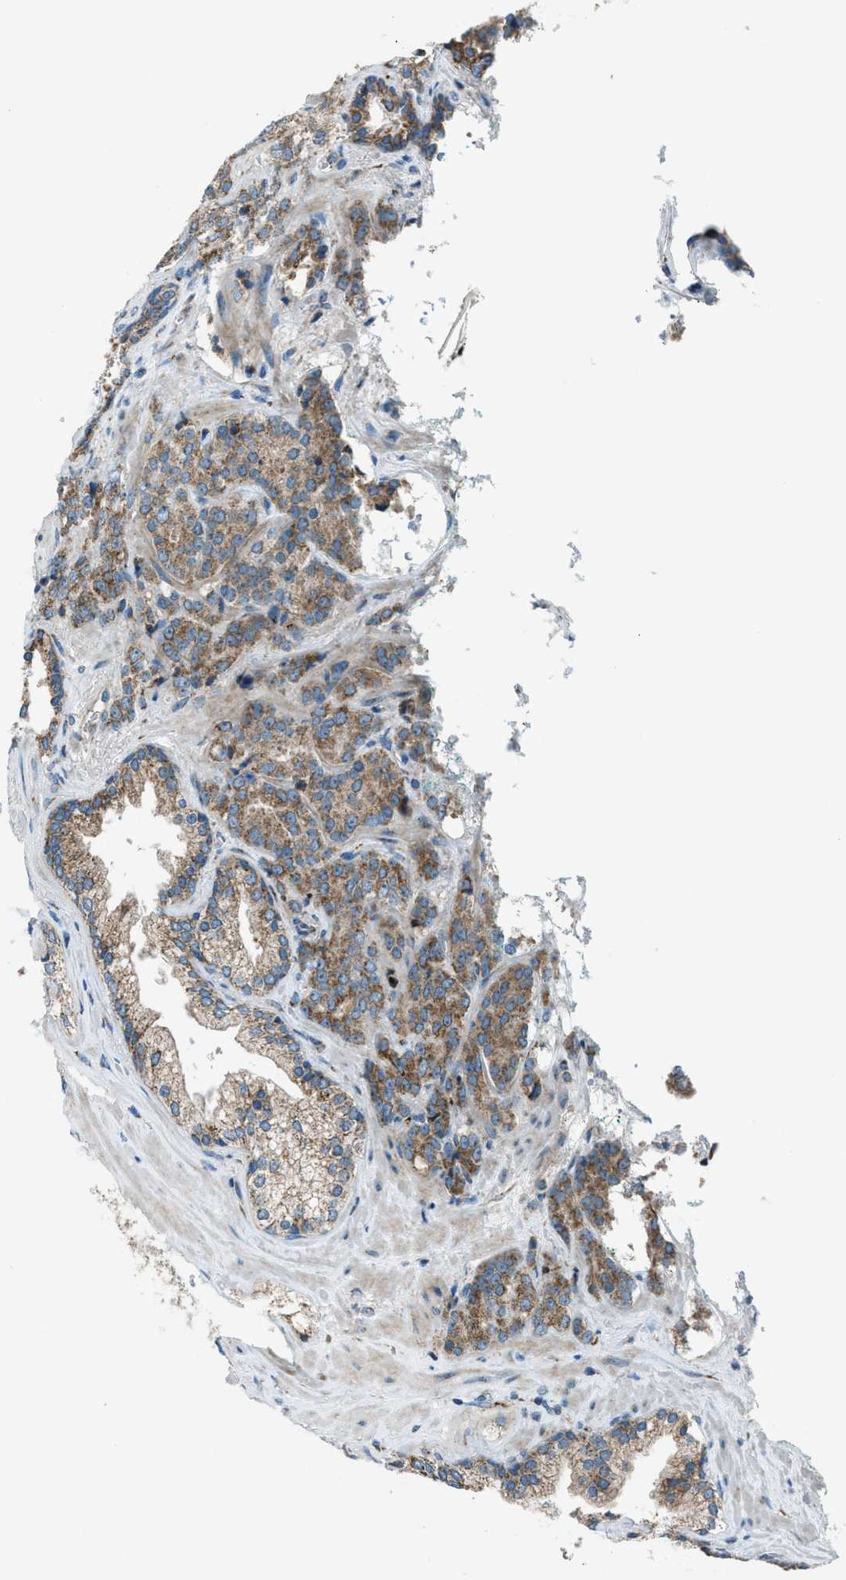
{"staining": {"intensity": "moderate", "quantity": ">75%", "location": "cytoplasmic/membranous"}, "tissue": "prostate cancer", "cell_type": "Tumor cells", "image_type": "cancer", "snomed": [{"axis": "morphology", "description": "Adenocarcinoma, High grade"}, {"axis": "topography", "description": "Prostate"}], "caption": "This image displays immunohistochemistry (IHC) staining of prostate adenocarcinoma (high-grade), with medium moderate cytoplasmic/membranous expression in about >75% of tumor cells.", "gene": "BCKDK", "patient": {"sex": "male", "age": 71}}